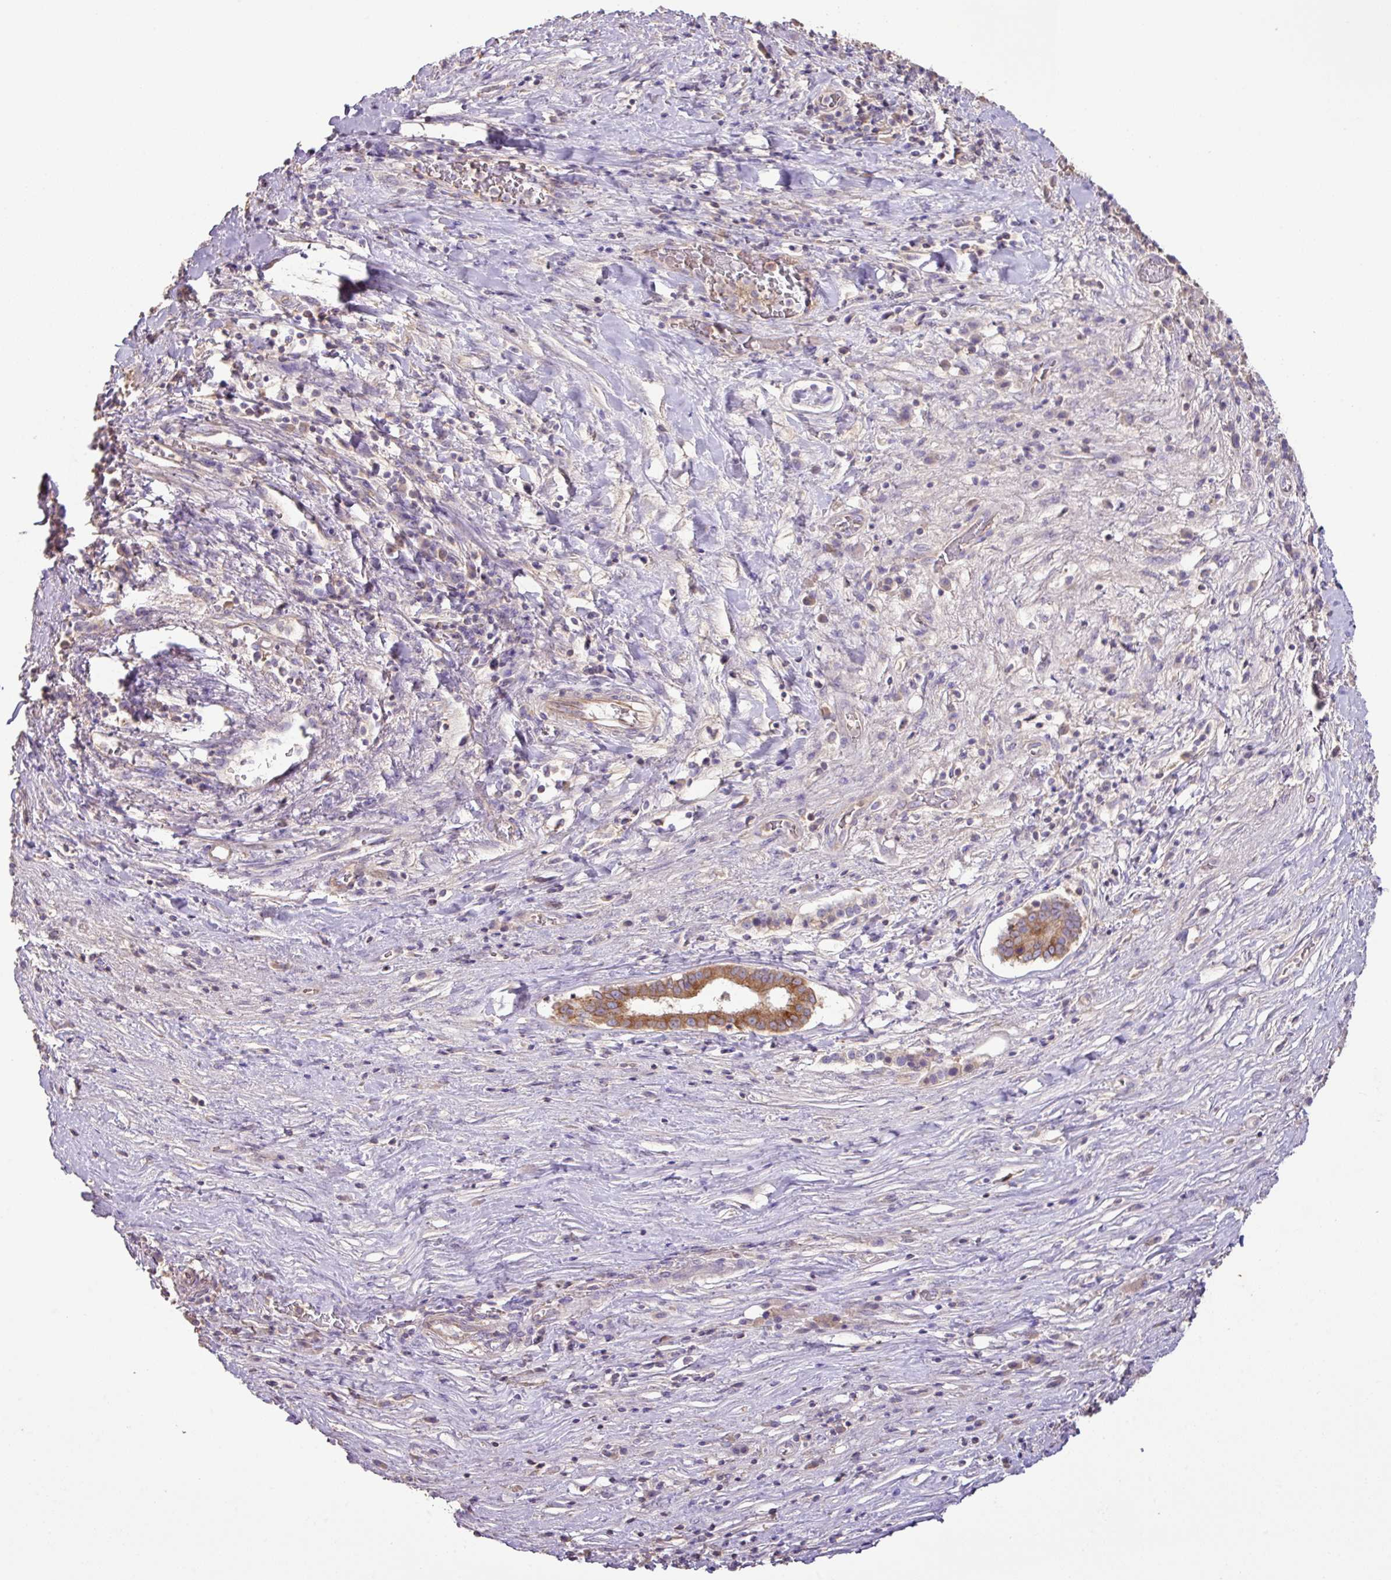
{"staining": {"intensity": "moderate", "quantity": "<25%", "location": "cytoplasmic/membranous"}, "tissue": "pancreatic cancer", "cell_type": "Tumor cells", "image_type": "cancer", "snomed": [{"axis": "morphology", "description": "Adenocarcinoma, NOS"}, {"axis": "topography", "description": "Pancreas"}], "caption": "Immunohistochemistry (IHC) image of neoplastic tissue: adenocarcinoma (pancreatic) stained using IHC exhibits low levels of moderate protein expression localized specifically in the cytoplasmic/membranous of tumor cells, appearing as a cytoplasmic/membranous brown color.", "gene": "AGR3", "patient": {"sex": "male", "age": 63}}